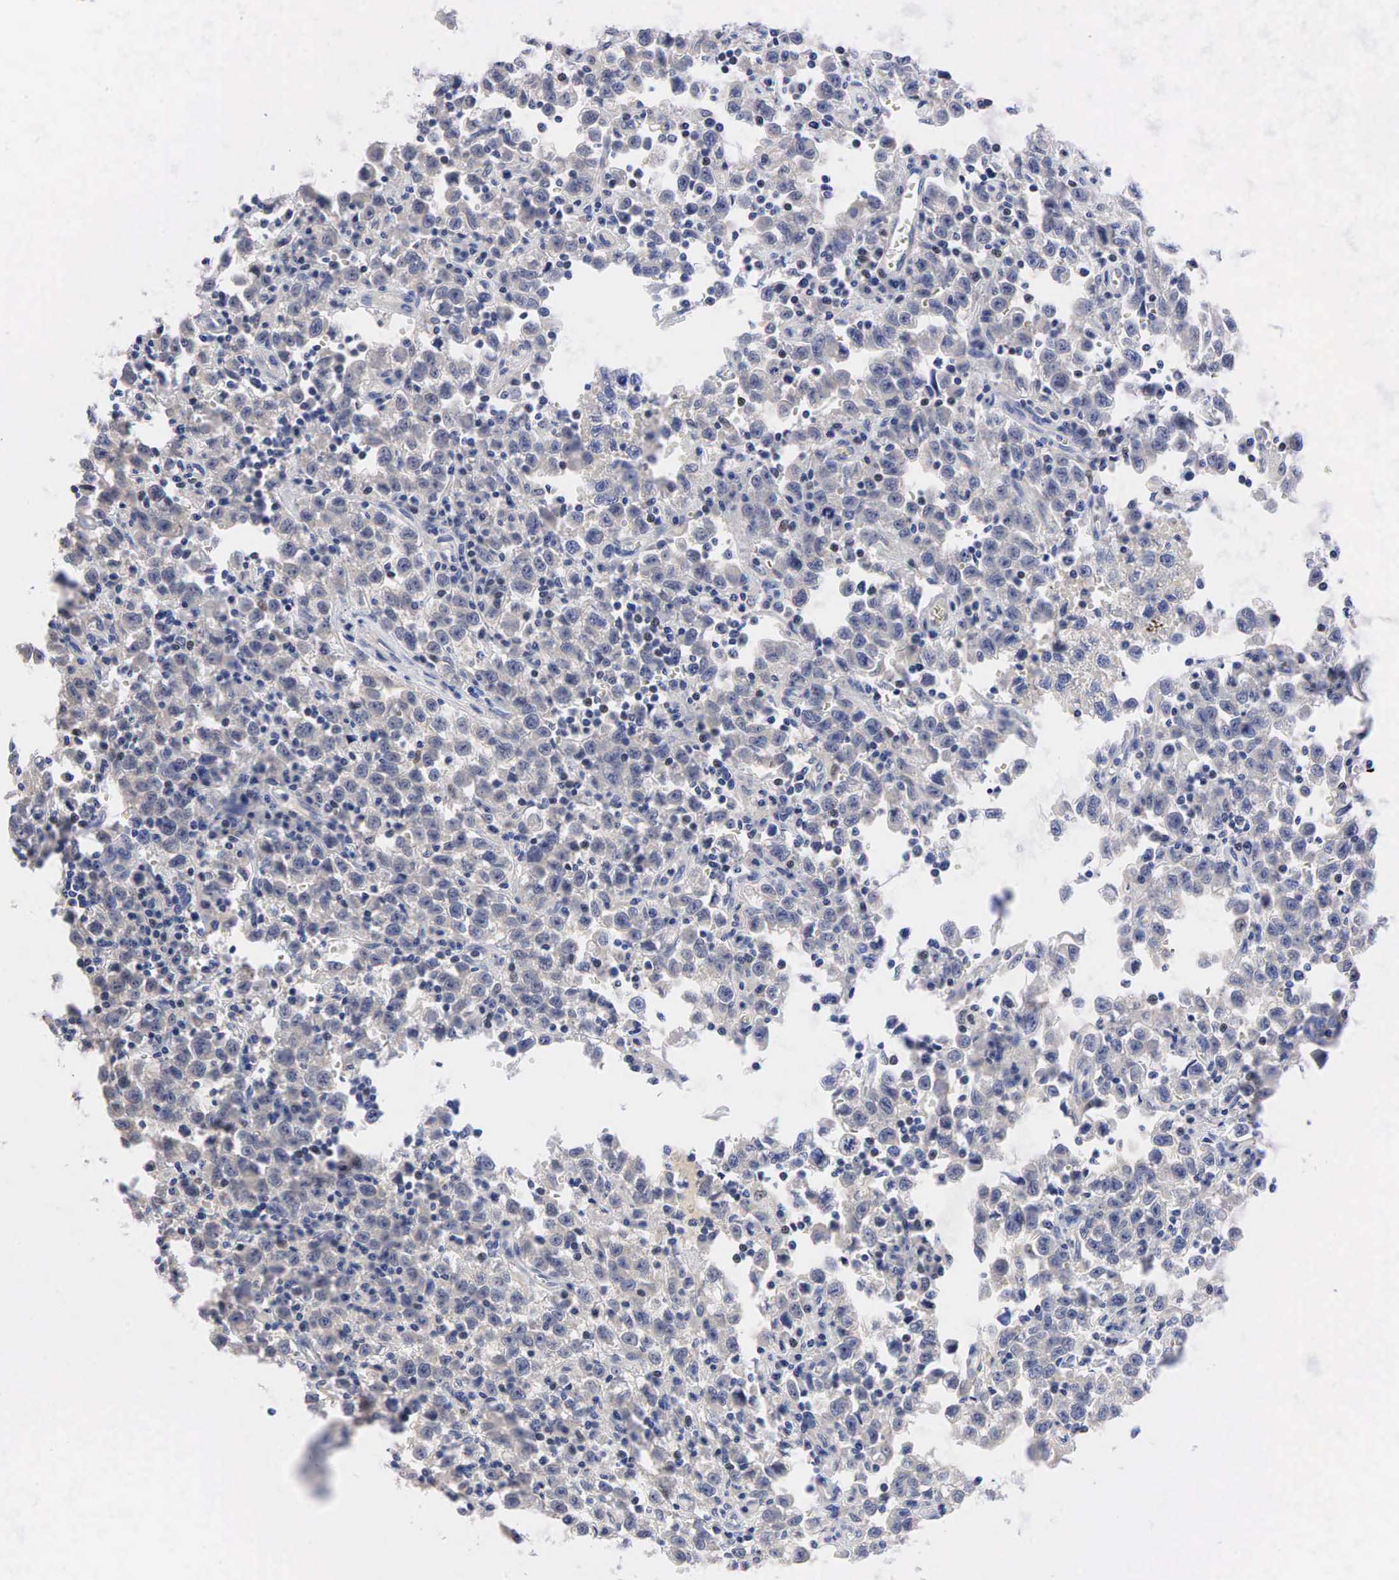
{"staining": {"intensity": "negative", "quantity": "none", "location": "none"}, "tissue": "testis cancer", "cell_type": "Tumor cells", "image_type": "cancer", "snomed": [{"axis": "morphology", "description": "Seminoma, NOS"}, {"axis": "topography", "description": "Testis"}], "caption": "A photomicrograph of human seminoma (testis) is negative for staining in tumor cells. (Brightfield microscopy of DAB immunohistochemistry (IHC) at high magnification).", "gene": "CCND1", "patient": {"sex": "male", "age": 35}}